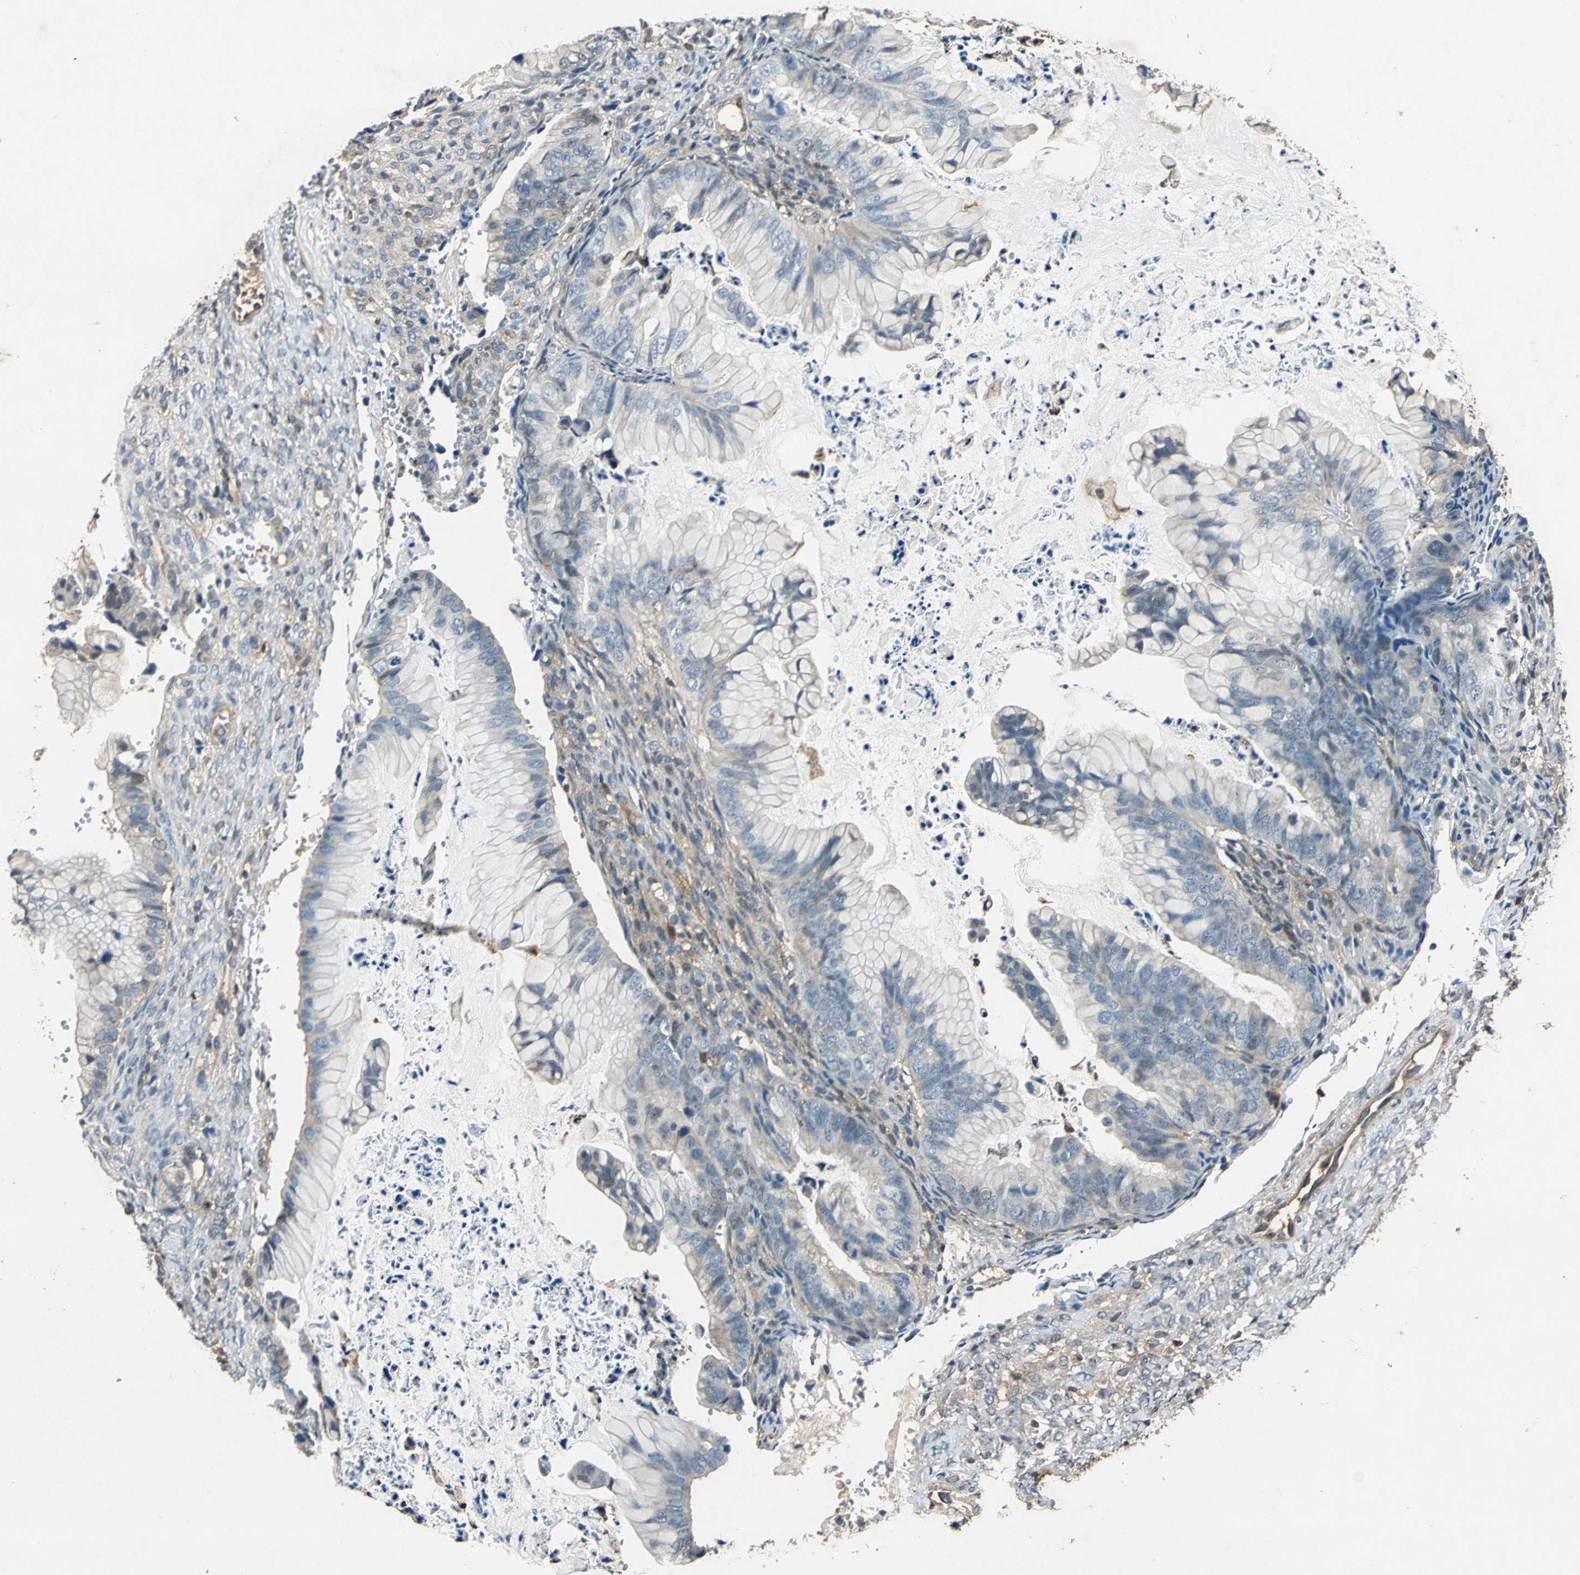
{"staining": {"intensity": "weak", "quantity": ">75%", "location": "cytoplasmic/membranous"}, "tissue": "ovarian cancer", "cell_type": "Tumor cells", "image_type": "cancer", "snomed": [{"axis": "morphology", "description": "Cystadenocarcinoma, mucinous, NOS"}, {"axis": "topography", "description": "Ovary"}], "caption": "Ovarian cancer was stained to show a protein in brown. There is low levels of weak cytoplasmic/membranous expression in about >75% of tumor cells.", "gene": "RRM2B", "patient": {"sex": "female", "age": 36}}